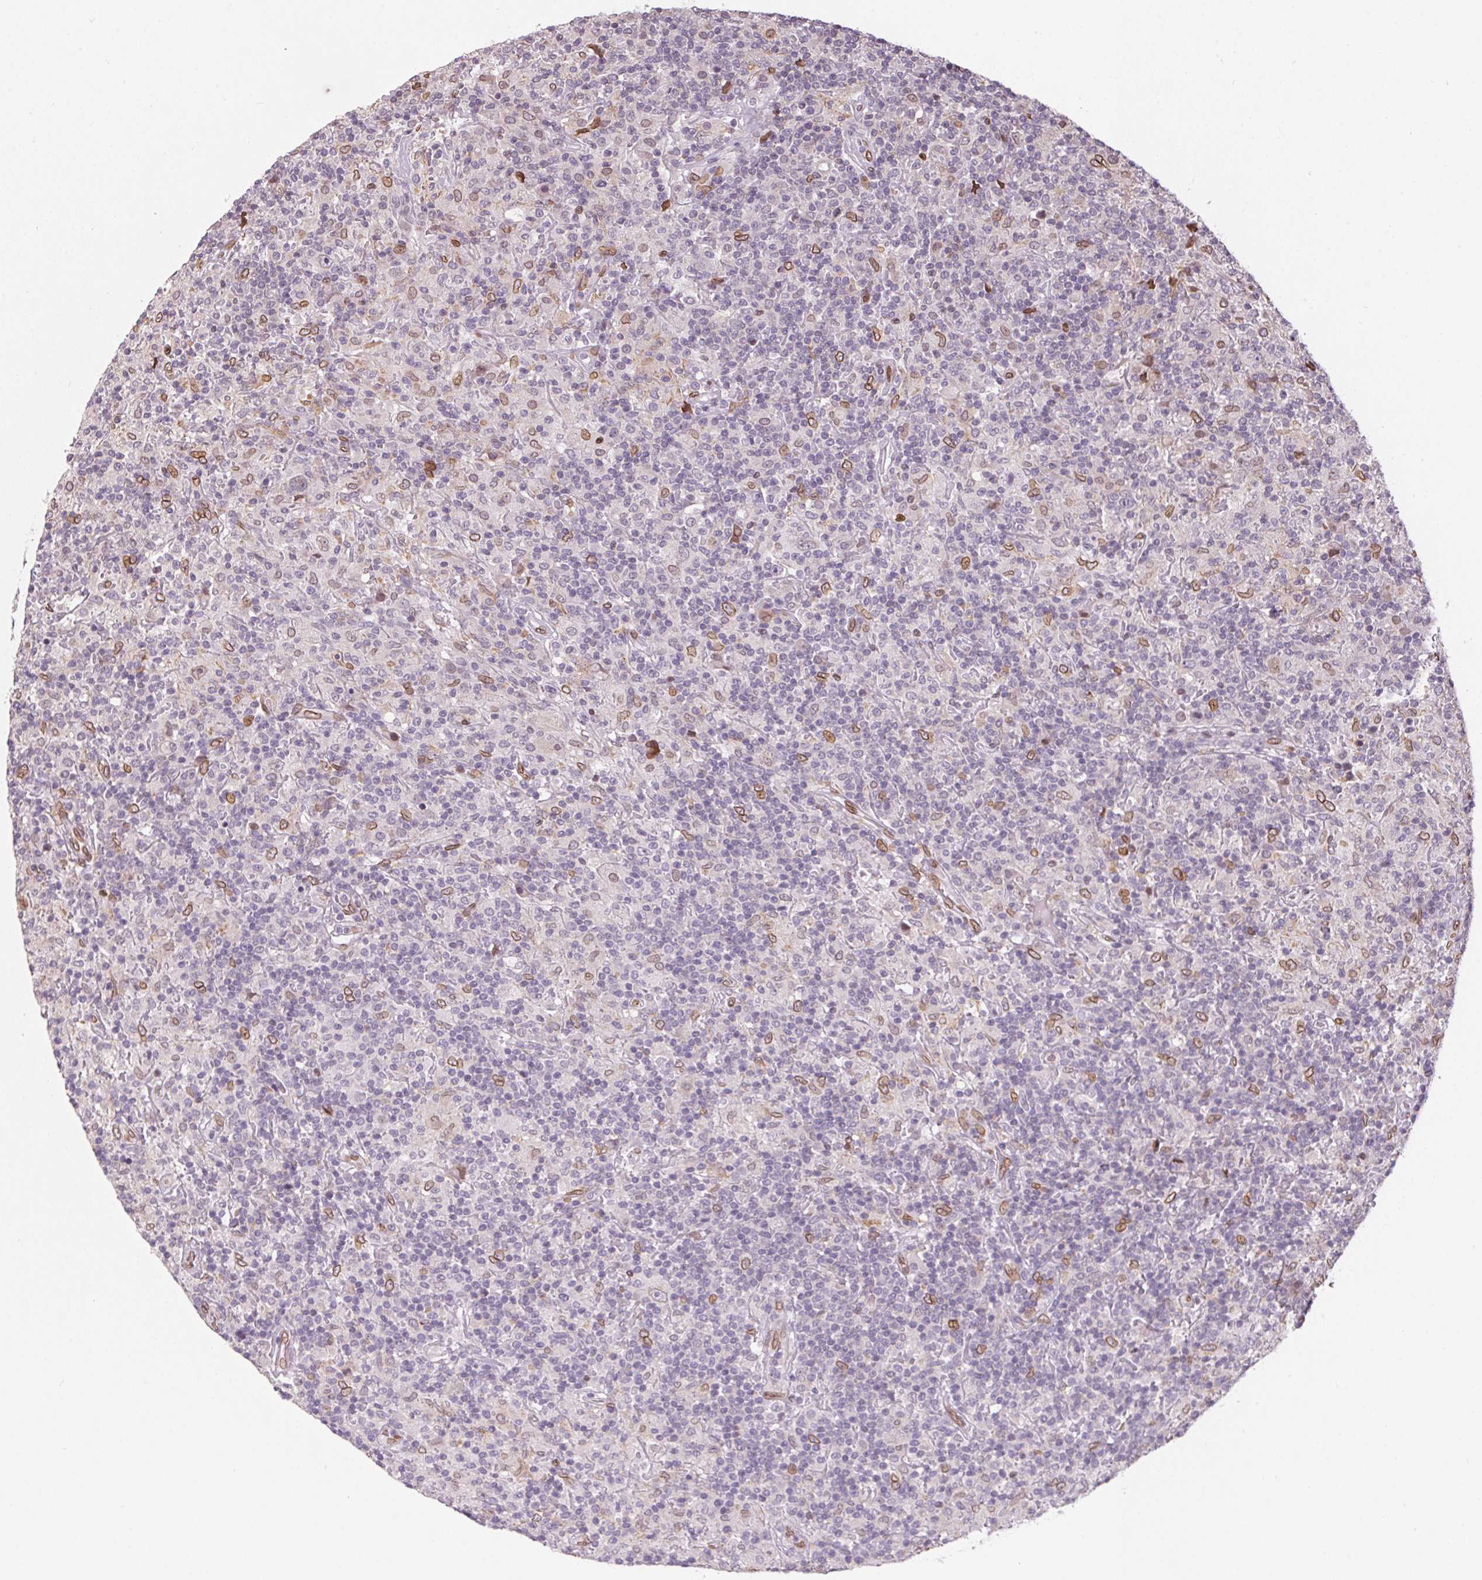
{"staining": {"intensity": "negative", "quantity": "none", "location": "none"}, "tissue": "lymphoma", "cell_type": "Tumor cells", "image_type": "cancer", "snomed": [{"axis": "morphology", "description": "Hodgkin's disease, NOS"}, {"axis": "topography", "description": "Lymph node"}], "caption": "Tumor cells show no significant protein expression in lymphoma.", "gene": "TMEM175", "patient": {"sex": "male", "age": 70}}